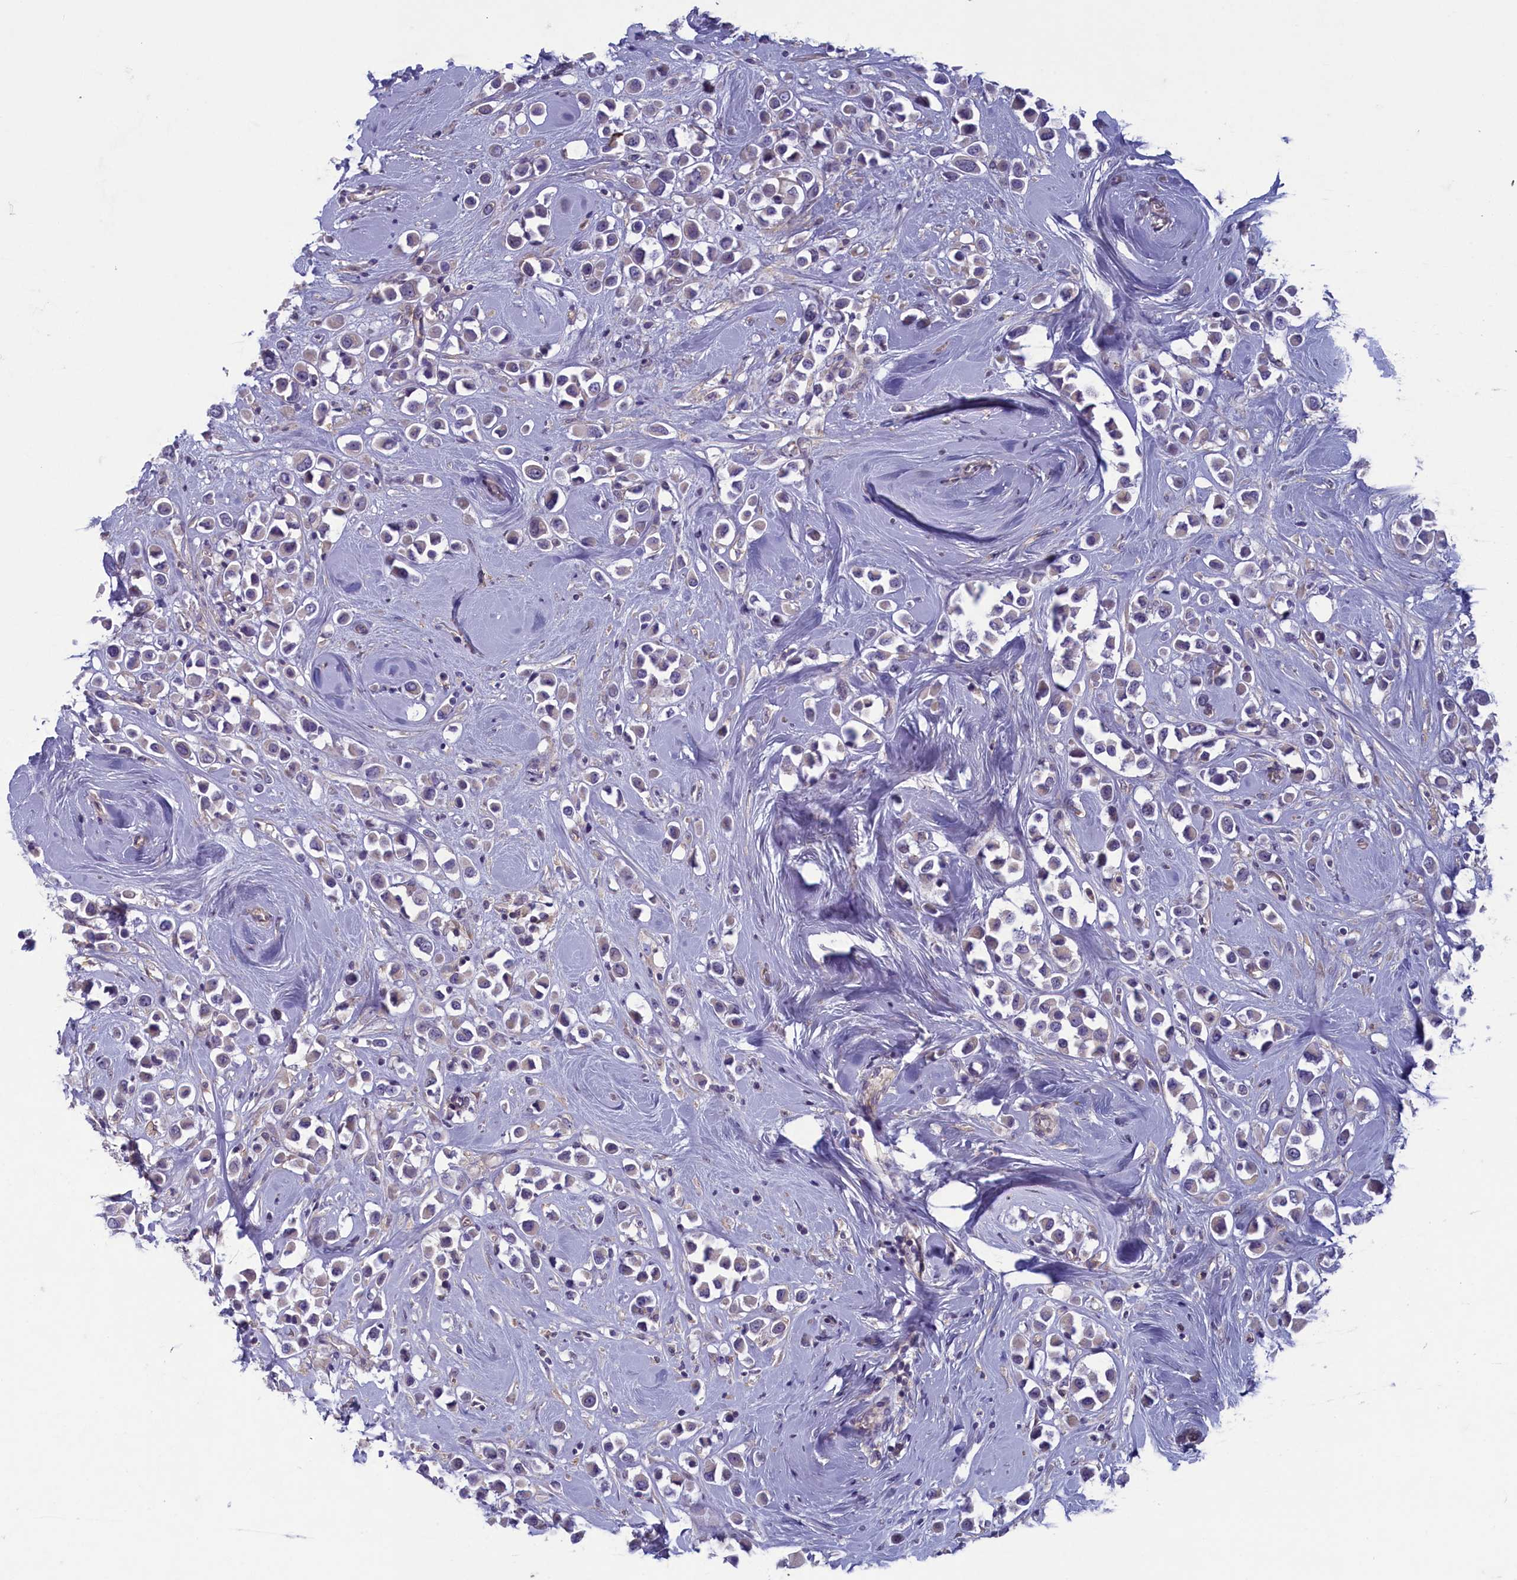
{"staining": {"intensity": "negative", "quantity": "none", "location": "none"}, "tissue": "breast cancer", "cell_type": "Tumor cells", "image_type": "cancer", "snomed": [{"axis": "morphology", "description": "Duct carcinoma"}, {"axis": "topography", "description": "Breast"}], "caption": "Infiltrating ductal carcinoma (breast) was stained to show a protein in brown. There is no significant positivity in tumor cells.", "gene": "PLEKHG6", "patient": {"sex": "female", "age": 61}}